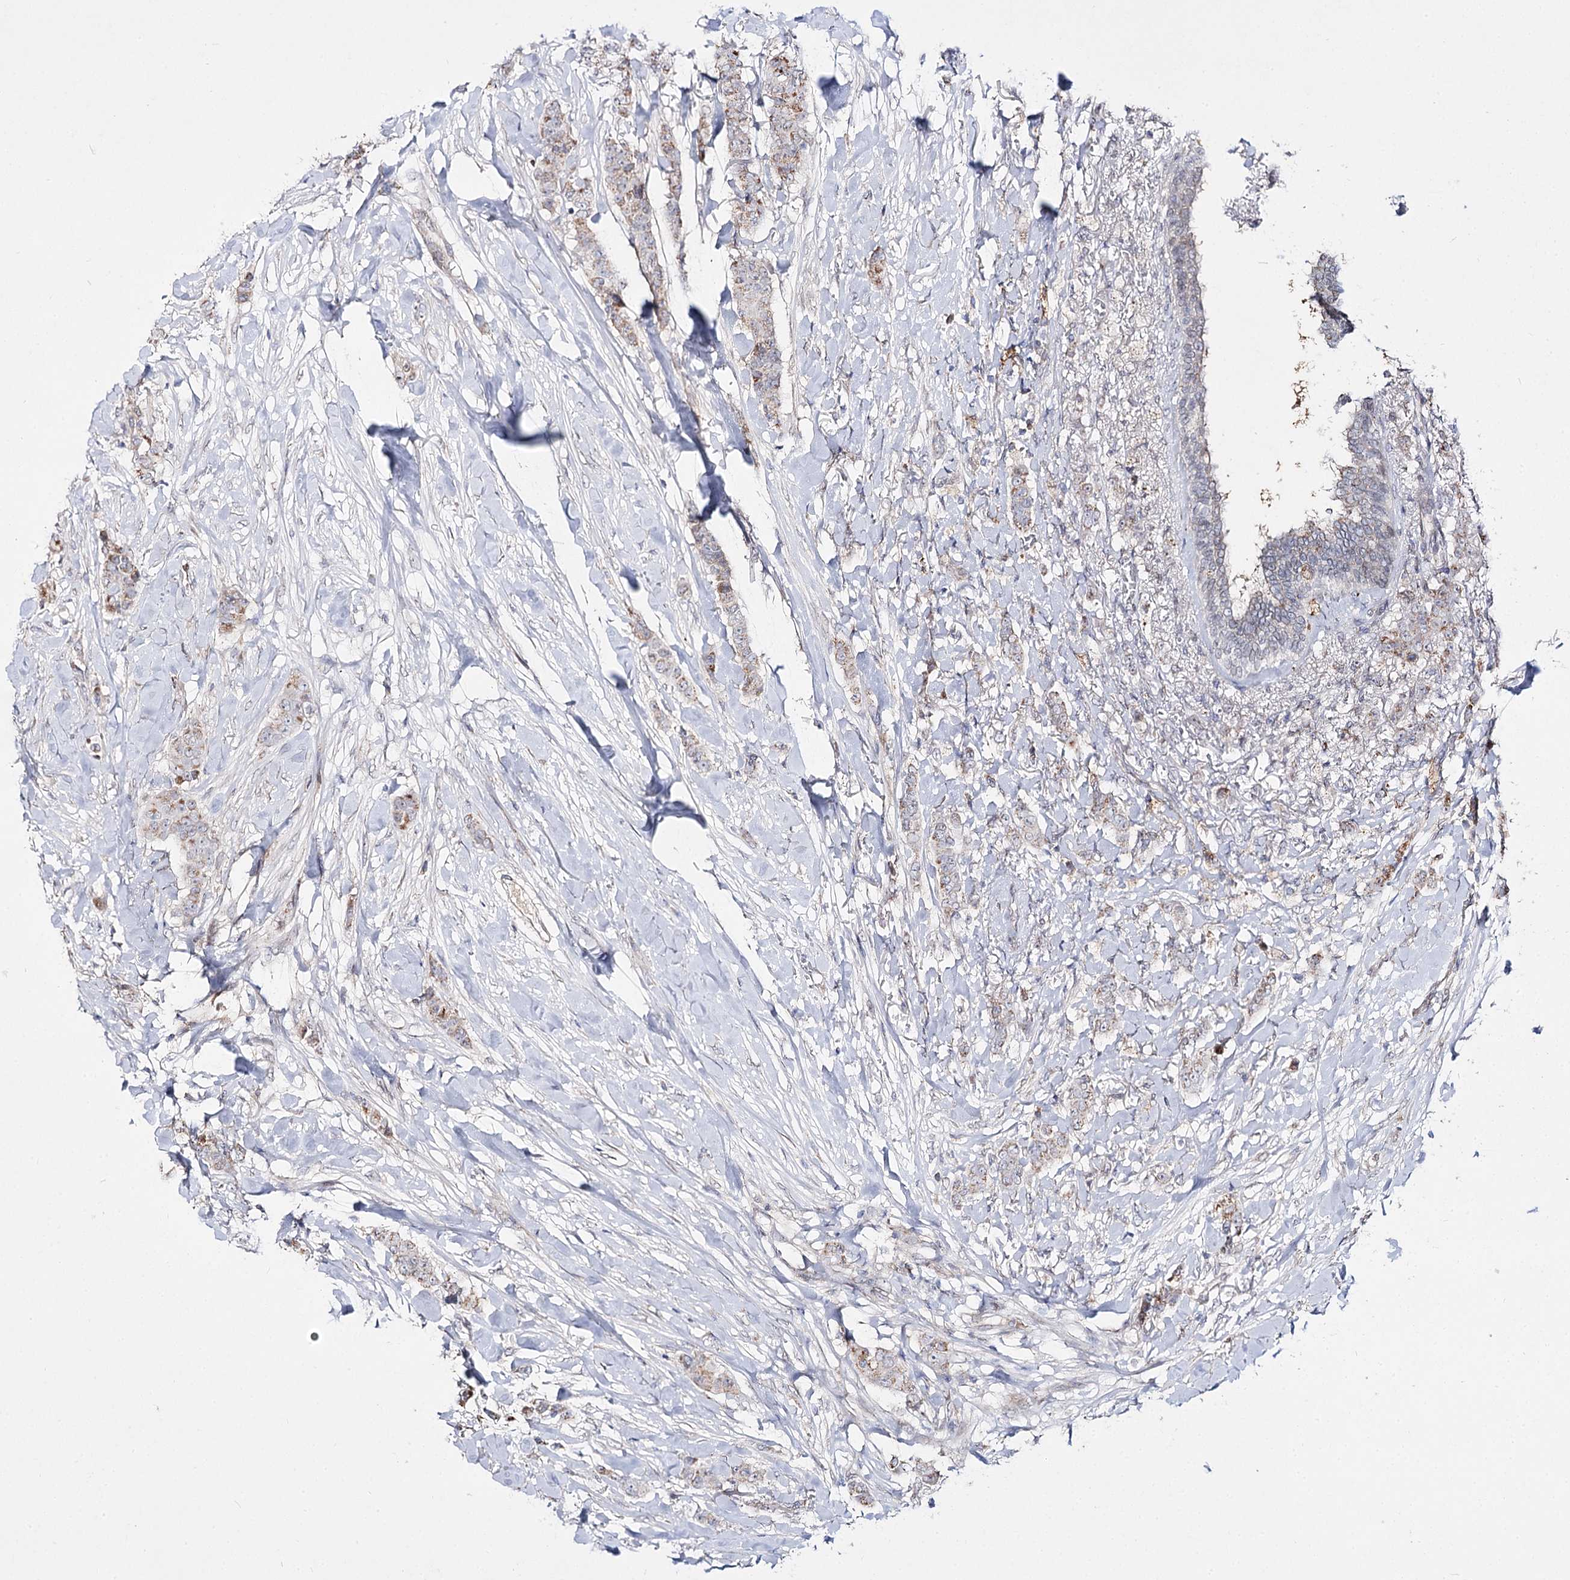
{"staining": {"intensity": "weak", "quantity": "25%-75%", "location": "cytoplasmic/membranous"}, "tissue": "breast cancer", "cell_type": "Tumor cells", "image_type": "cancer", "snomed": [{"axis": "morphology", "description": "Duct carcinoma"}, {"axis": "topography", "description": "Breast"}], "caption": "Breast cancer tissue reveals weak cytoplasmic/membranous expression in approximately 25%-75% of tumor cells", "gene": "C11orf80", "patient": {"sex": "female", "age": 40}}